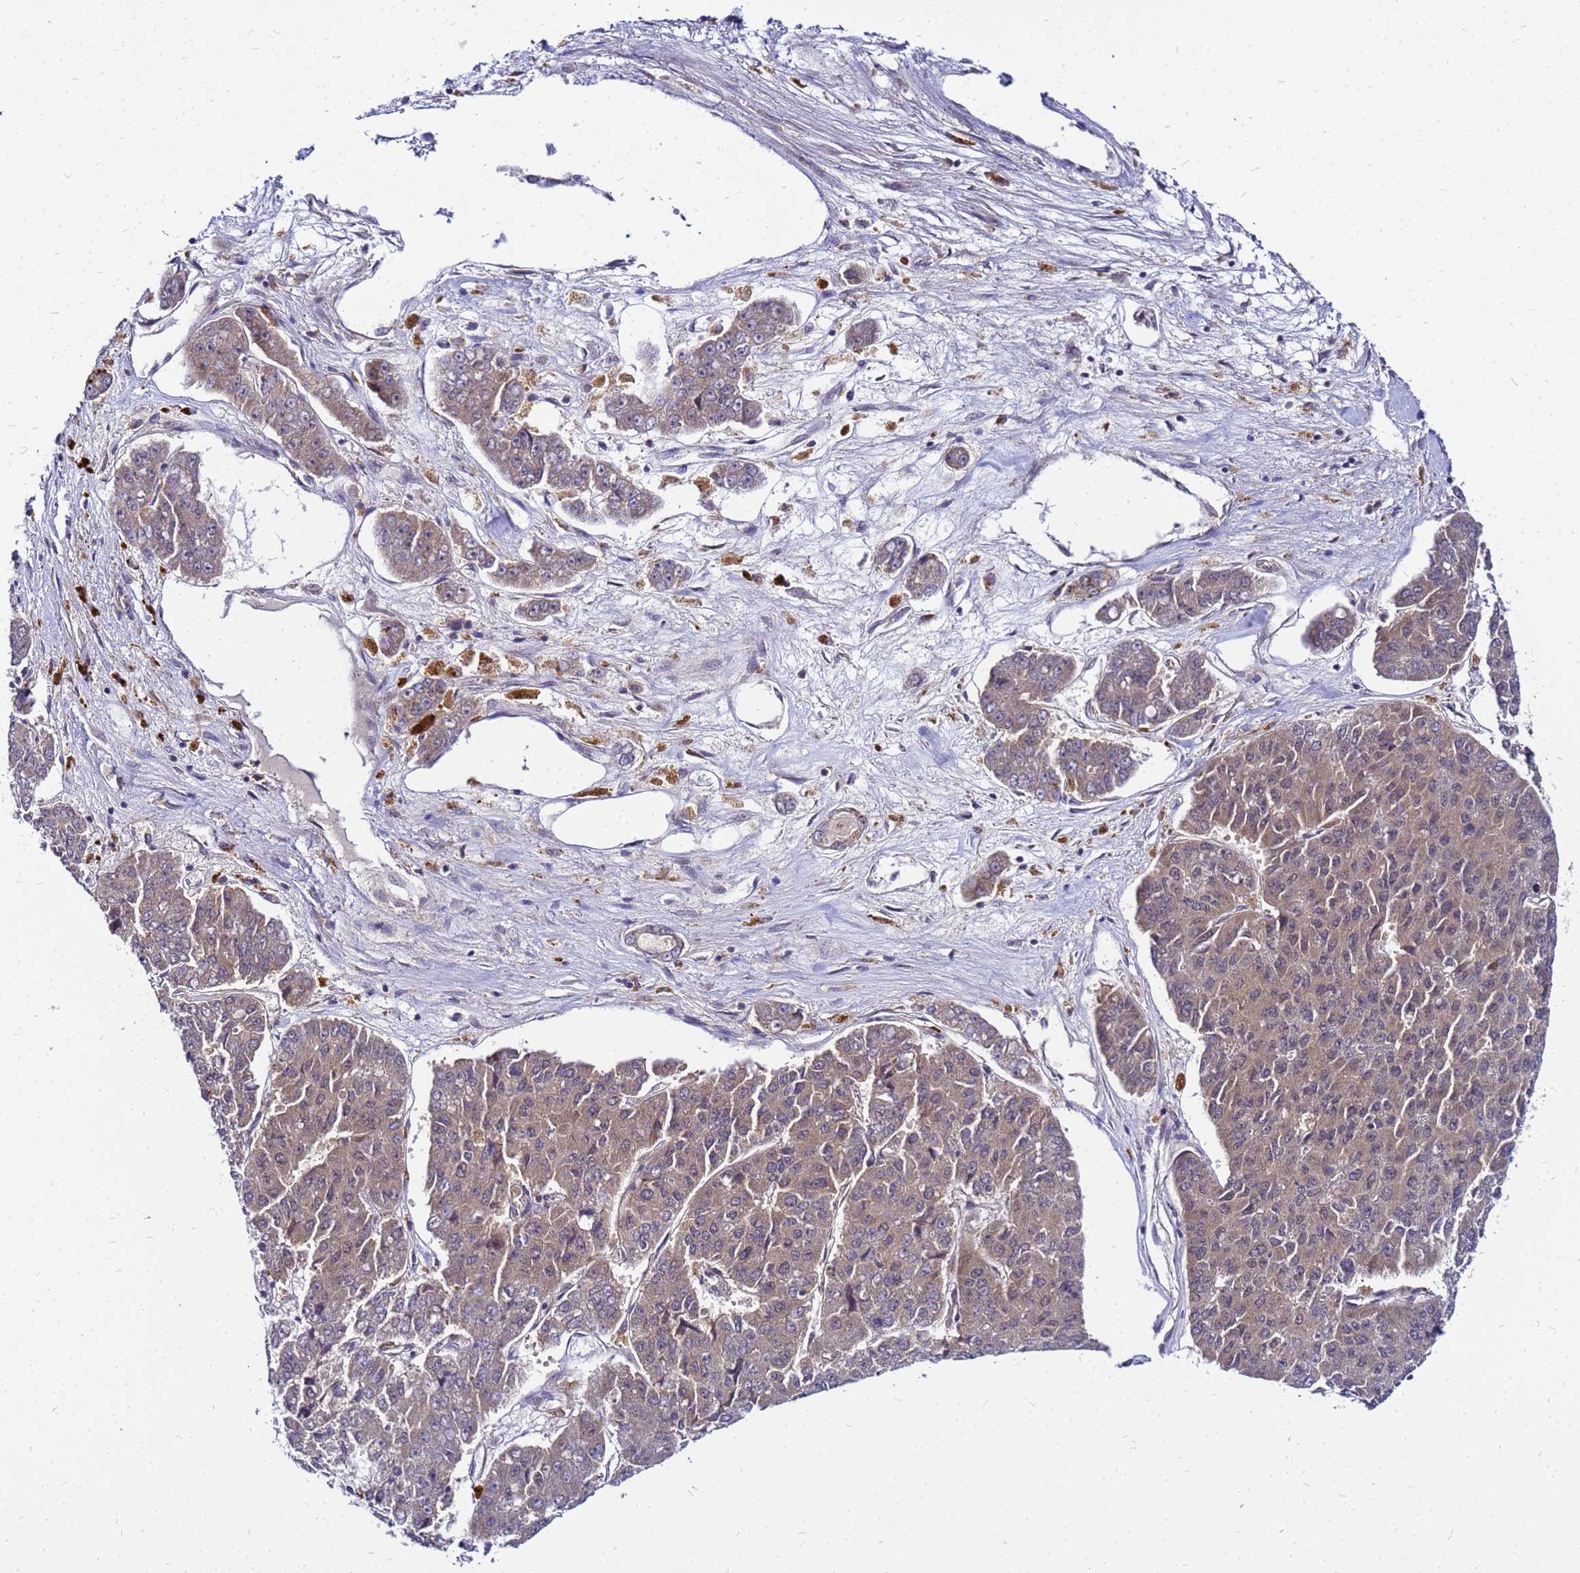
{"staining": {"intensity": "weak", "quantity": ">75%", "location": "cytoplasmic/membranous"}, "tissue": "pancreatic cancer", "cell_type": "Tumor cells", "image_type": "cancer", "snomed": [{"axis": "morphology", "description": "Adenocarcinoma, NOS"}, {"axis": "topography", "description": "Pancreas"}], "caption": "A high-resolution micrograph shows IHC staining of adenocarcinoma (pancreatic), which shows weak cytoplasmic/membranous positivity in approximately >75% of tumor cells.", "gene": "SAT1", "patient": {"sex": "male", "age": 50}}